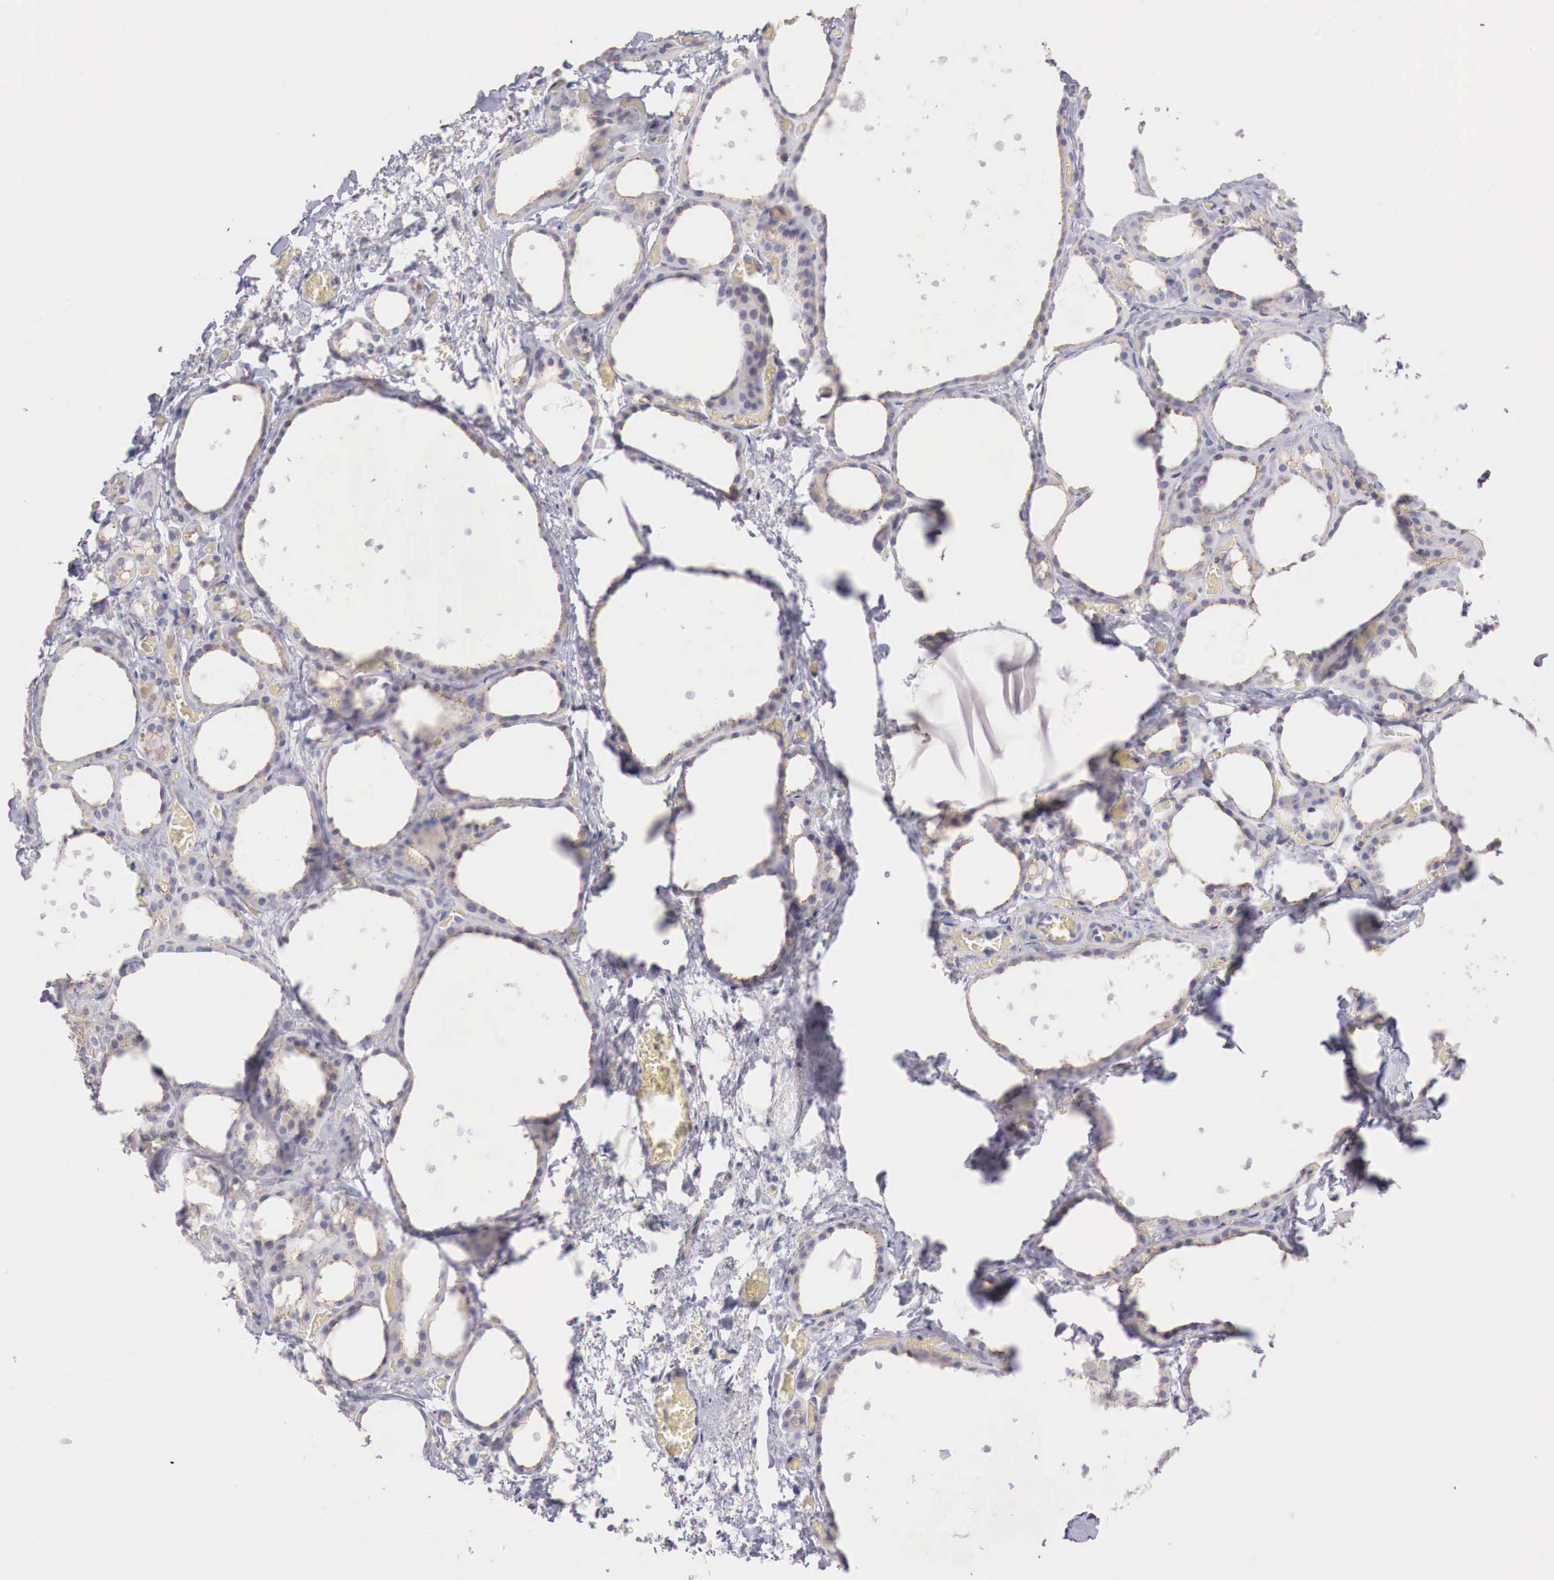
{"staining": {"intensity": "weak", "quantity": "25%-75%", "location": "cytoplasmic/membranous"}, "tissue": "thyroid gland", "cell_type": "Glandular cells", "image_type": "normal", "snomed": [{"axis": "morphology", "description": "Normal tissue, NOS"}, {"axis": "topography", "description": "Thyroid gland"}], "caption": "Weak cytoplasmic/membranous protein positivity is present in approximately 25%-75% of glandular cells in thyroid gland.", "gene": "TRIM13", "patient": {"sex": "male", "age": 76}}